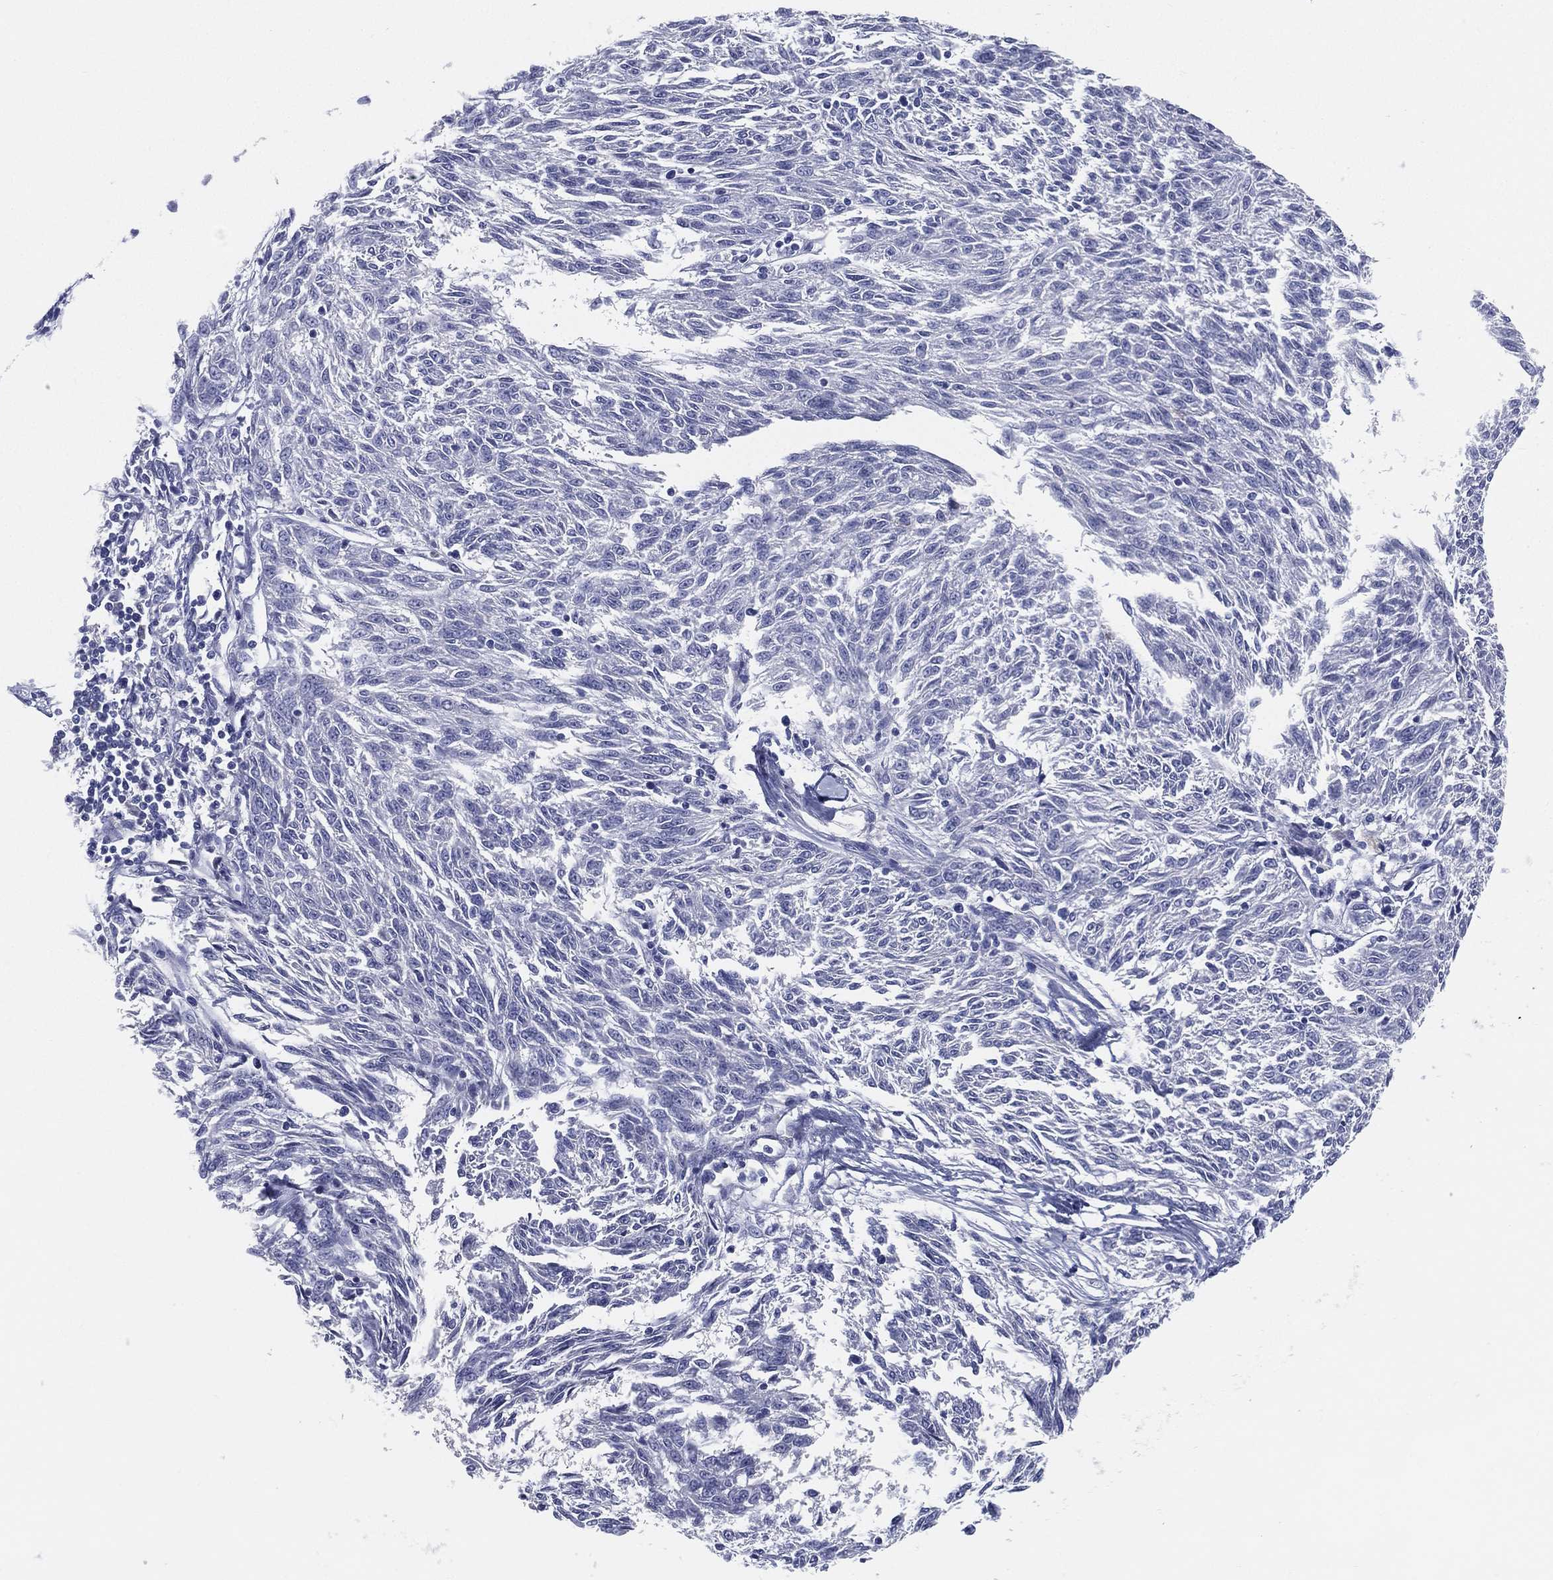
{"staining": {"intensity": "negative", "quantity": "none", "location": "none"}, "tissue": "melanoma", "cell_type": "Tumor cells", "image_type": "cancer", "snomed": [{"axis": "morphology", "description": "Malignant melanoma, NOS"}, {"axis": "topography", "description": "Skin"}], "caption": "An immunohistochemistry (IHC) image of melanoma is shown. There is no staining in tumor cells of melanoma.", "gene": "STS", "patient": {"sex": "female", "age": 72}}